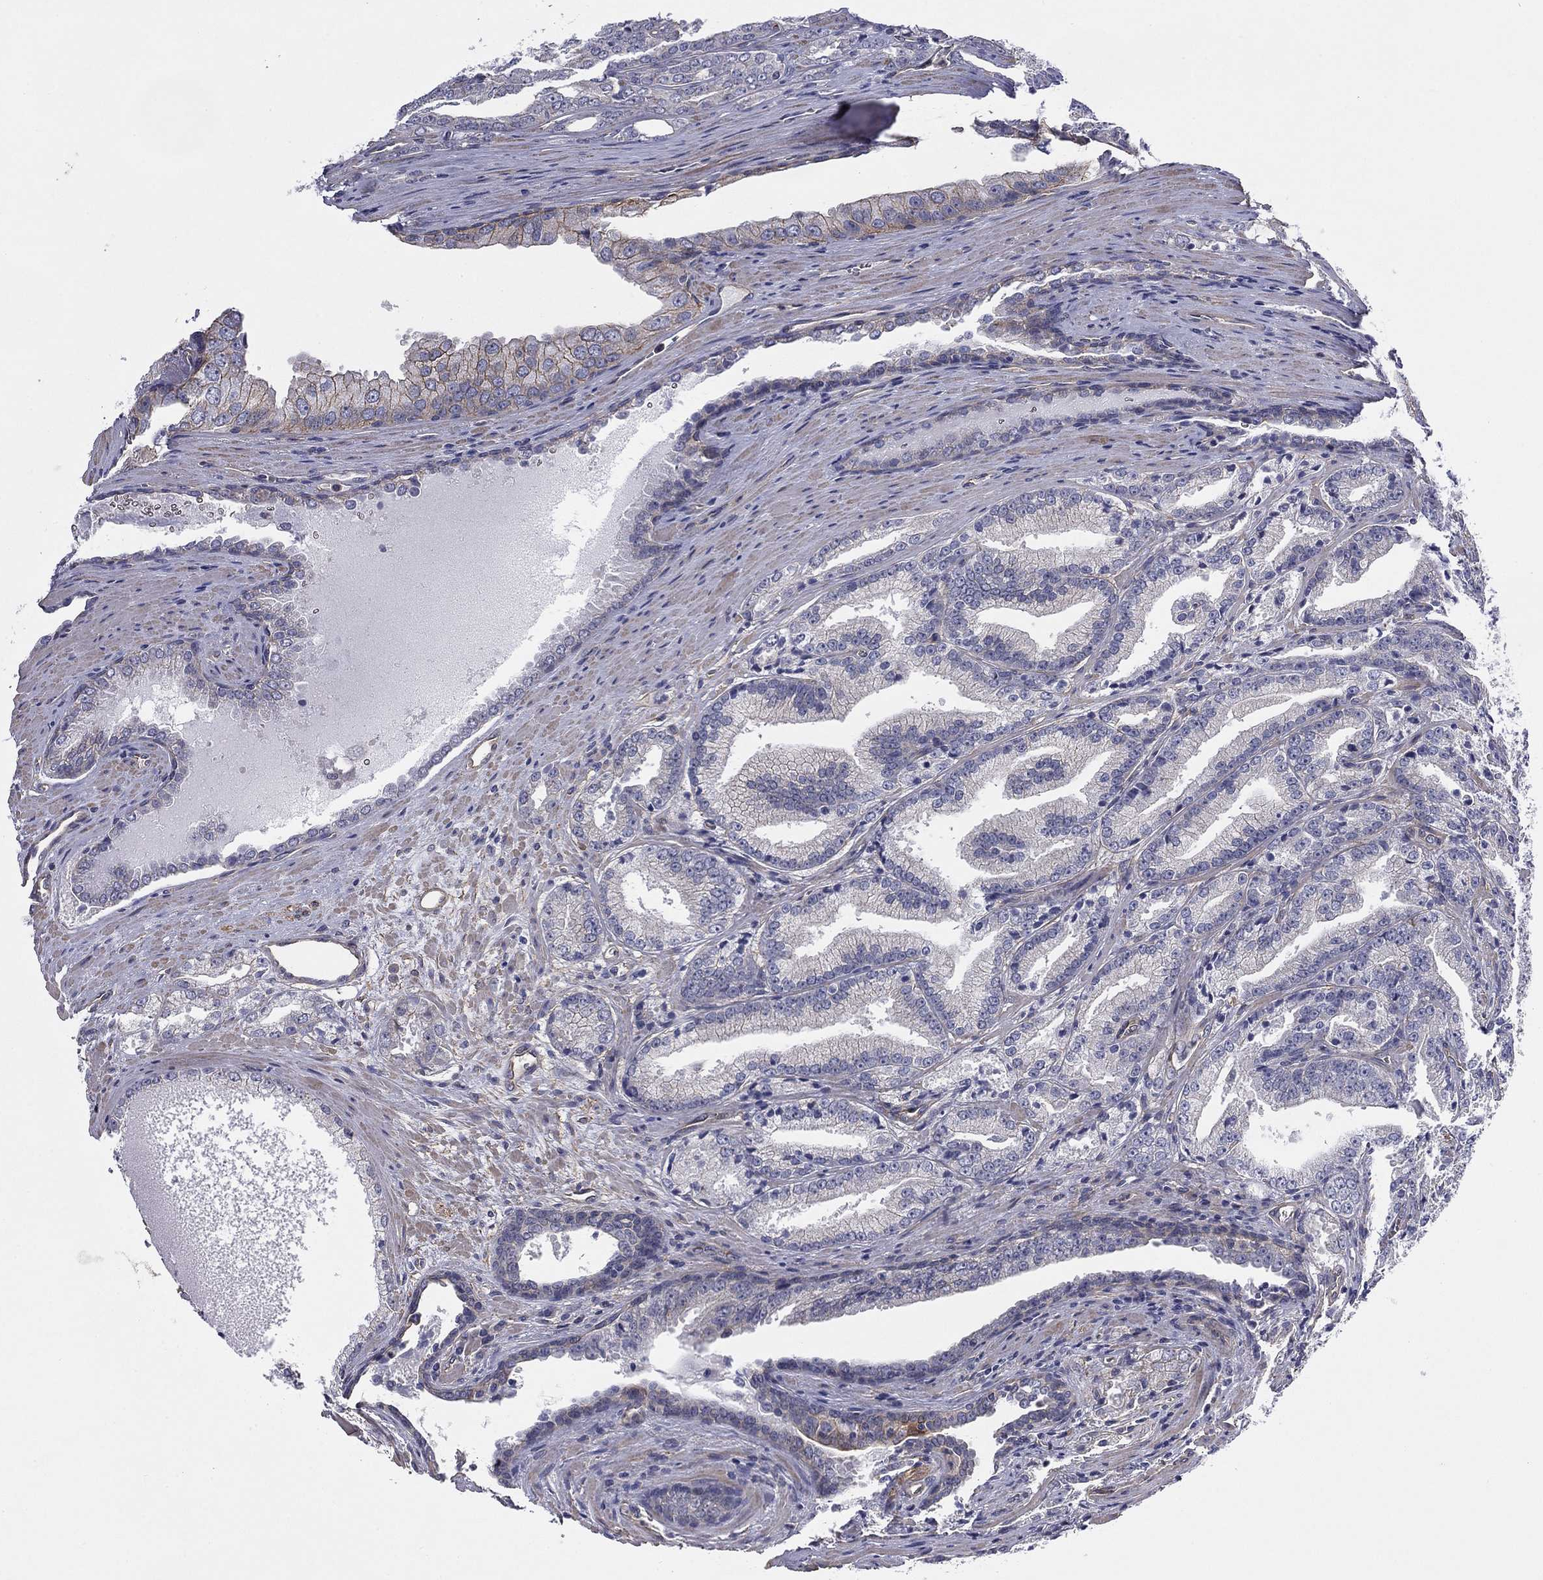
{"staining": {"intensity": "negative", "quantity": "none", "location": "none"}, "tissue": "prostate cancer", "cell_type": "Tumor cells", "image_type": "cancer", "snomed": [{"axis": "morphology", "description": "Adenocarcinoma, NOS"}, {"axis": "morphology", "description": "Adenocarcinoma, High grade"}, {"axis": "topography", "description": "Prostate"}], "caption": "Immunohistochemistry (IHC) image of neoplastic tissue: prostate cancer stained with DAB (3,3'-diaminobenzidine) displays no significant protein staining in tumor cells.", "gene": "TCHH", "patient": {"sex": "male", "age": 70}}